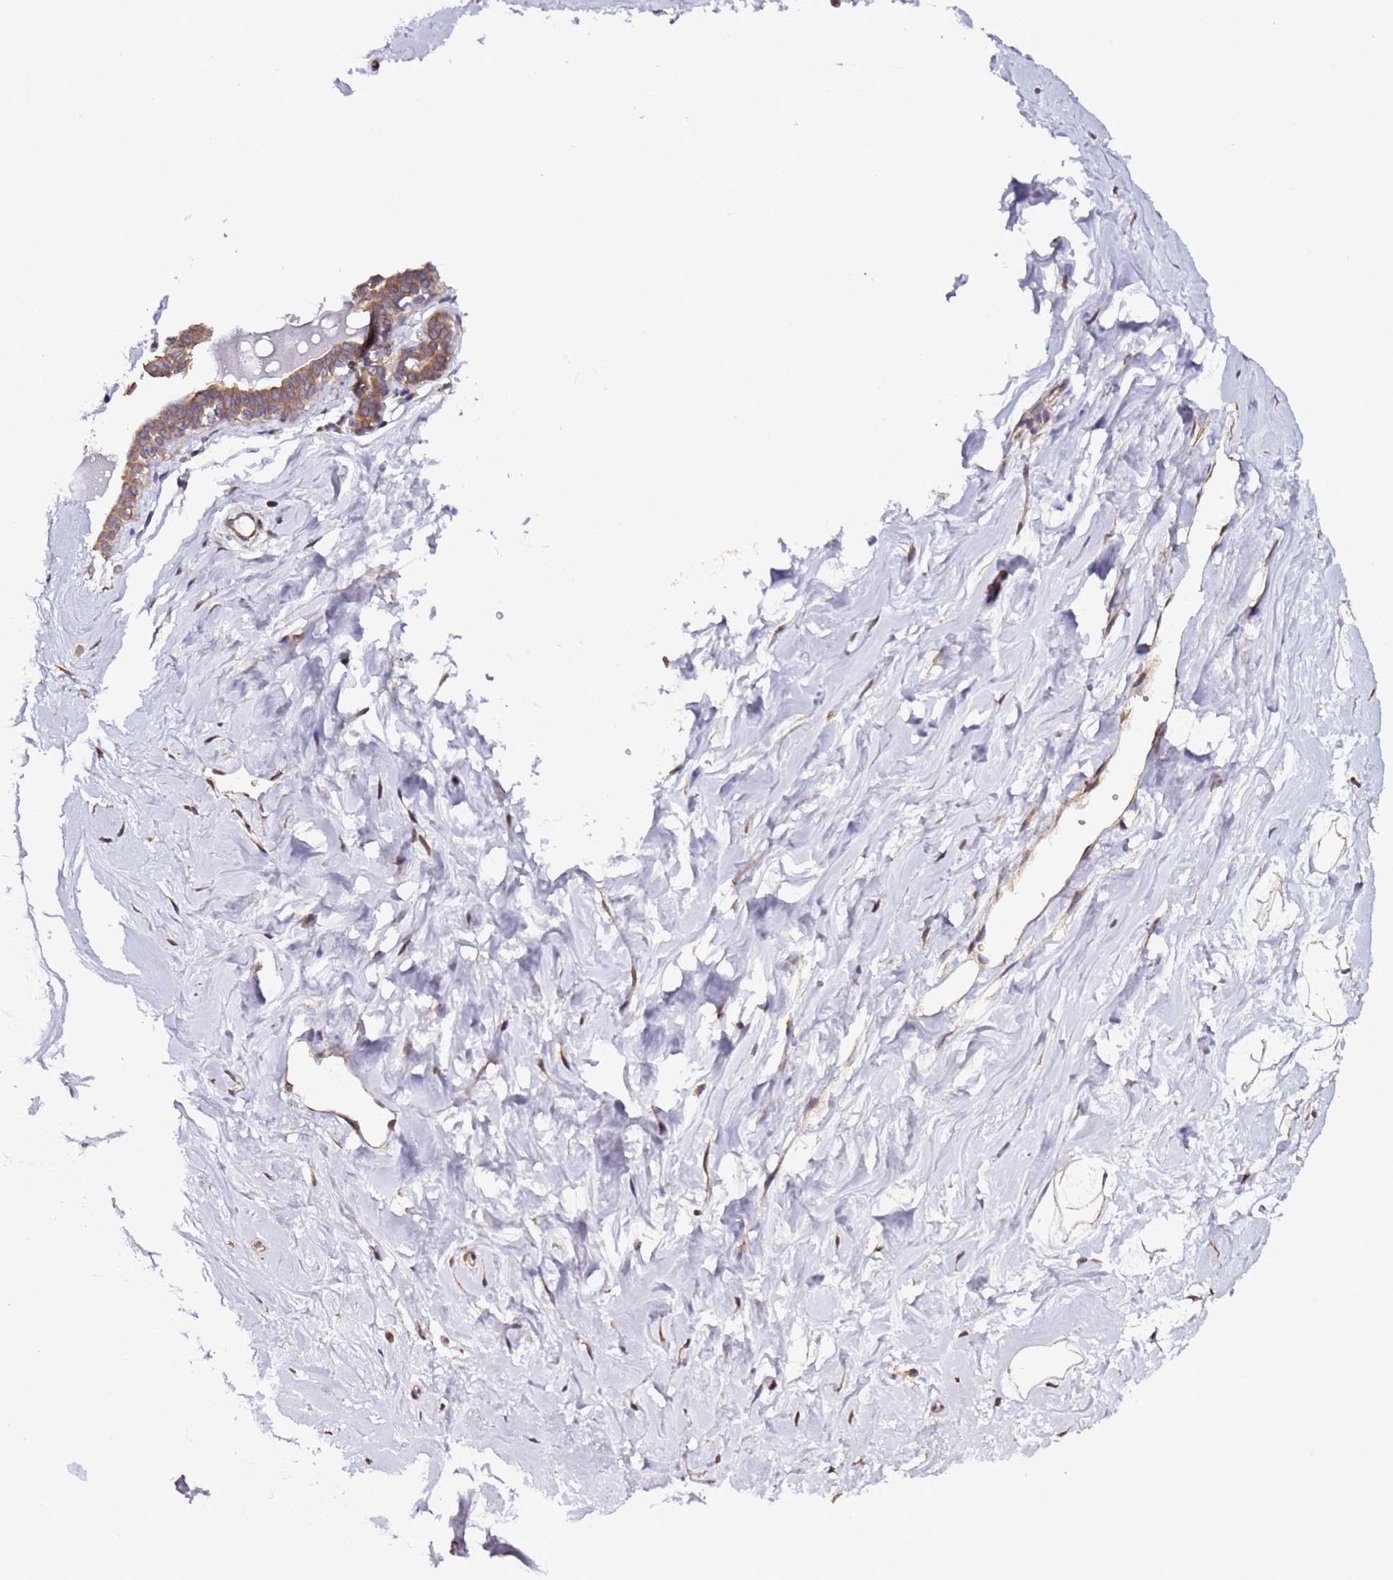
{"staining": {"intensity": "negative", "quantity": "none", "location": "none"}, "tissue": "breast", "cell_type": "Adipocytes", "image_type": "normal", "snomed": [{"axis": "morphology", "description": "Normal tissue, NOS"}, {"axis": "morphology", "description": "Adenoma, NOS"}, {"axis": "topography", "description": "Breast"}], "caption": "The histopathology image shows no significant staining in adipocytes of breast. (IHC, brightfield microscopy, high magnification).", "gene": "SLC41A3", "patient": {"sex": "female", "age": 23}}